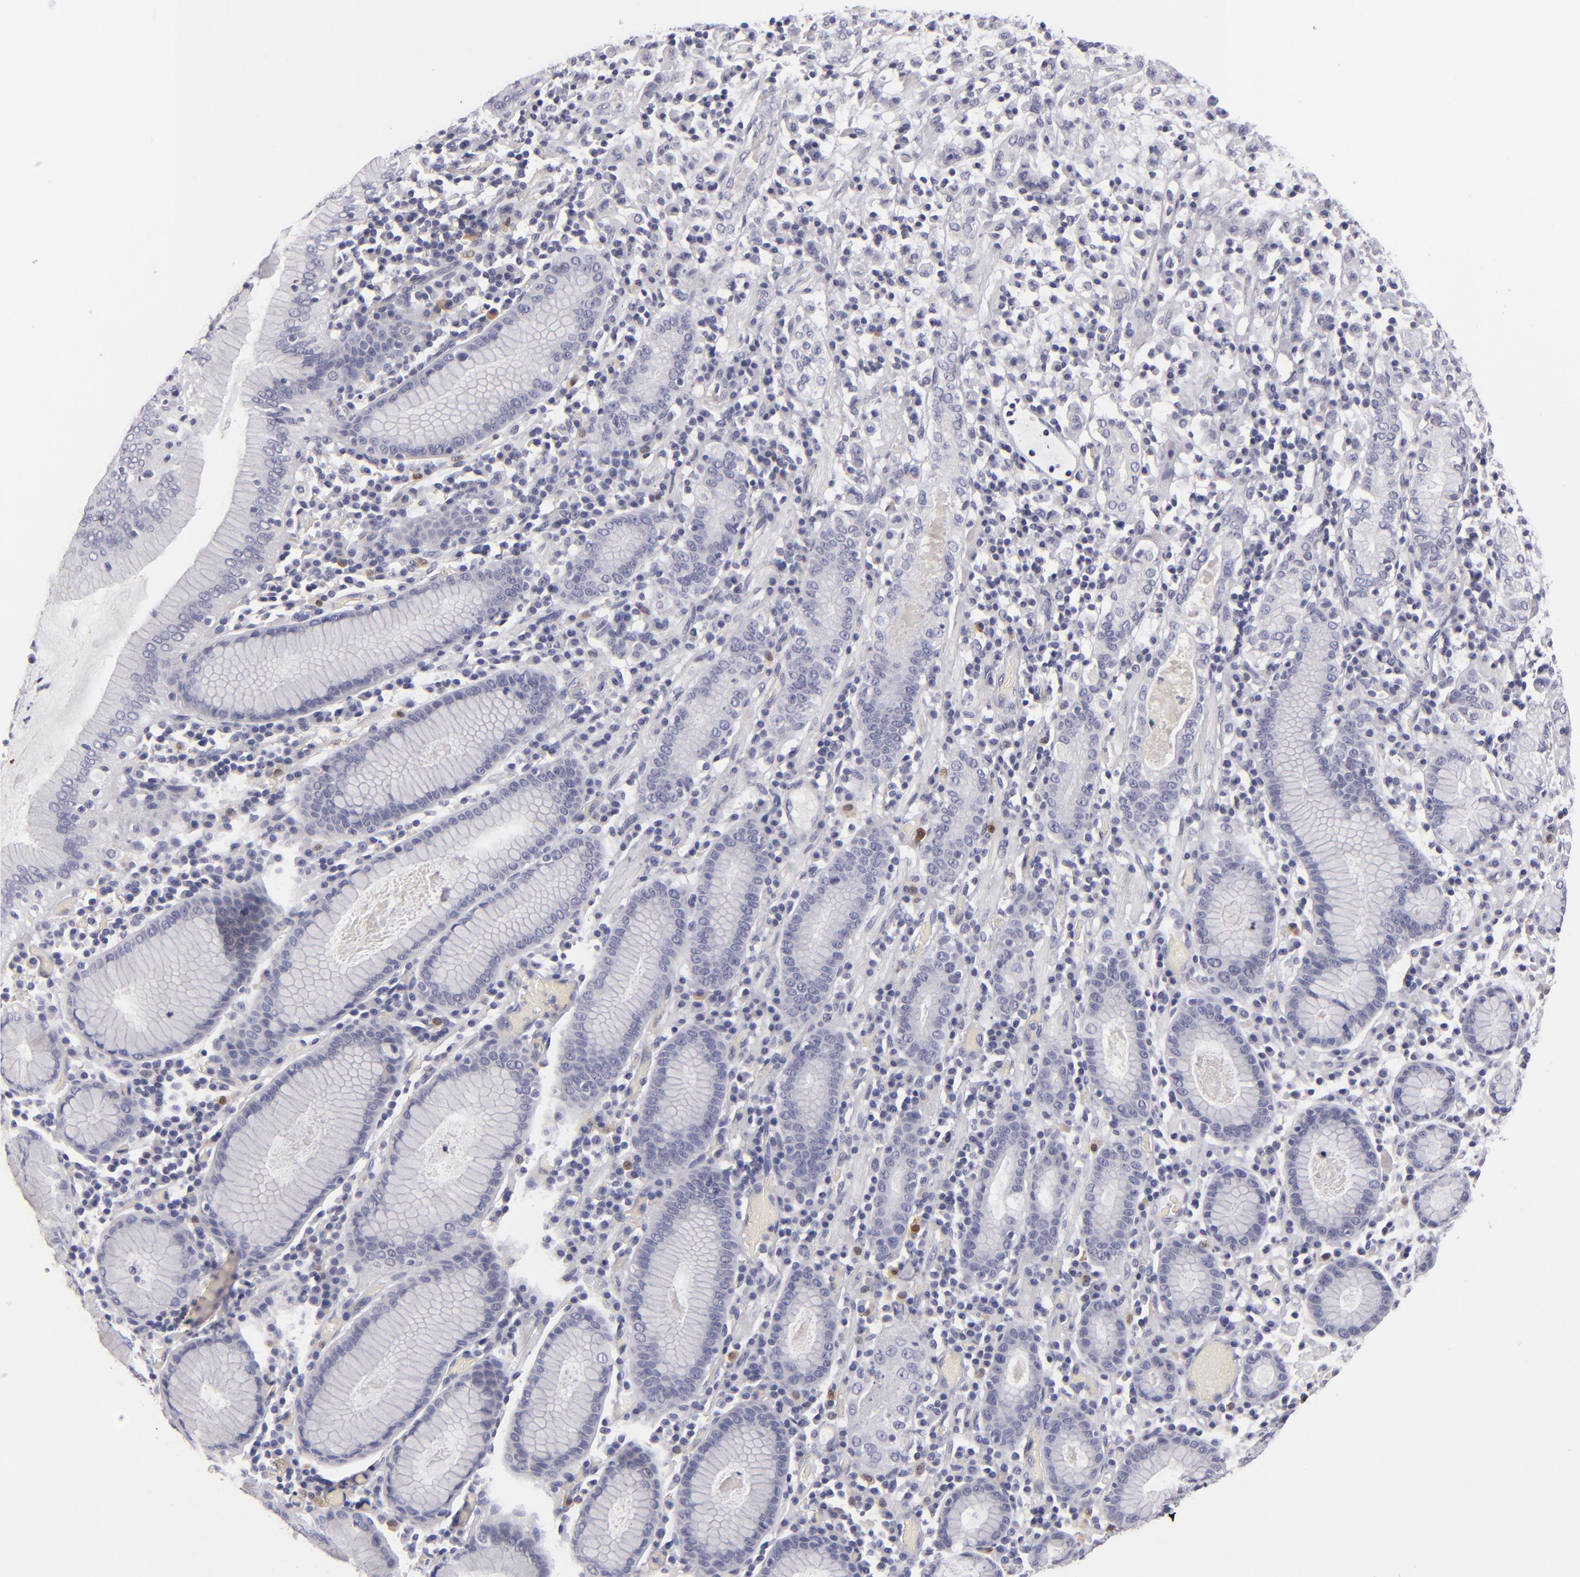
{"staining": {"intensity": "negative", "quantity": "none", "location": "none"}, "tissue": "stomach cancer", "cell_type": "Tumor cells", "image_type": "cancer", "snomed": [{"axis": "morphology", "description": "Adenocarcinoma, NOS"}, {"axis": "topography", "description": "Stomach, lower"}], "caption": "This is a photomicrograph of immunohistochemistry (IHC) staining of stomach cancer, which shows no positivity in tumor cells.", "gene": "F13A1", "patient": {"sex": "male", "age": 88}}